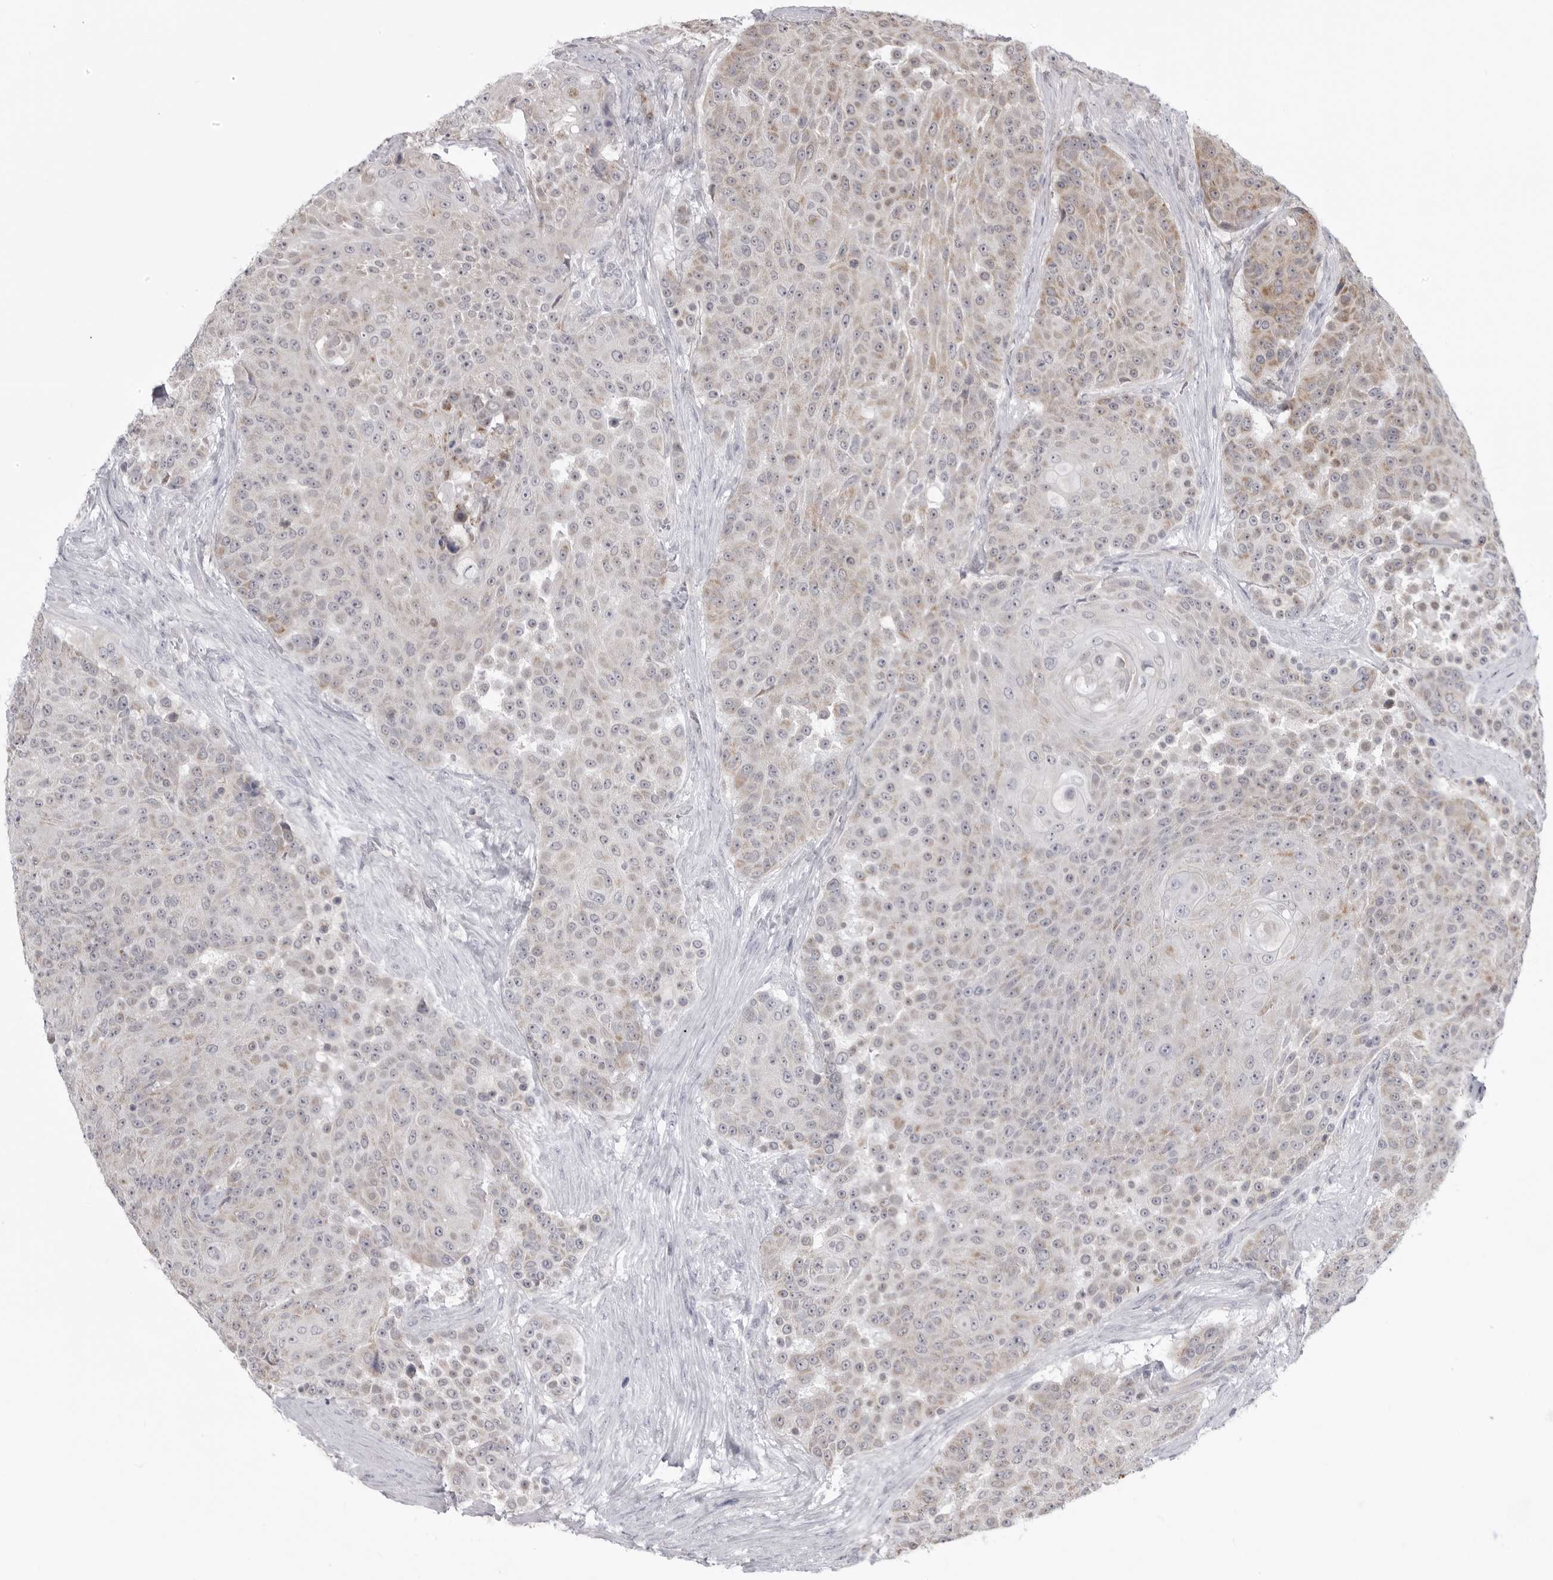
{"staining": {"intensity": "weak", "quantity": "25%-75%", "location": "cytoplasmic/membranous"}, "tissue": "urothelial cancer", "cell_type": "Tumor cells", "image_type": "cancer", "snomed": [{"axis": "morphology", "description": "Urothelial carcinoma, High grade"}, {"axis": "topography", "description": "Urinary bladder"}], "caption": "An image of human urothelial cancer stained for a protein displays weak cytoplasmic/membranous brown staining in tumor cells. The staining is performed using DAB (3,3'-diaminobenzidine) brown chromogen to label protein expression. The nuclei are counter-stained blue using hematoxylin.", "gene": "FH", "patient": {"sex": "female", "age": 63}}